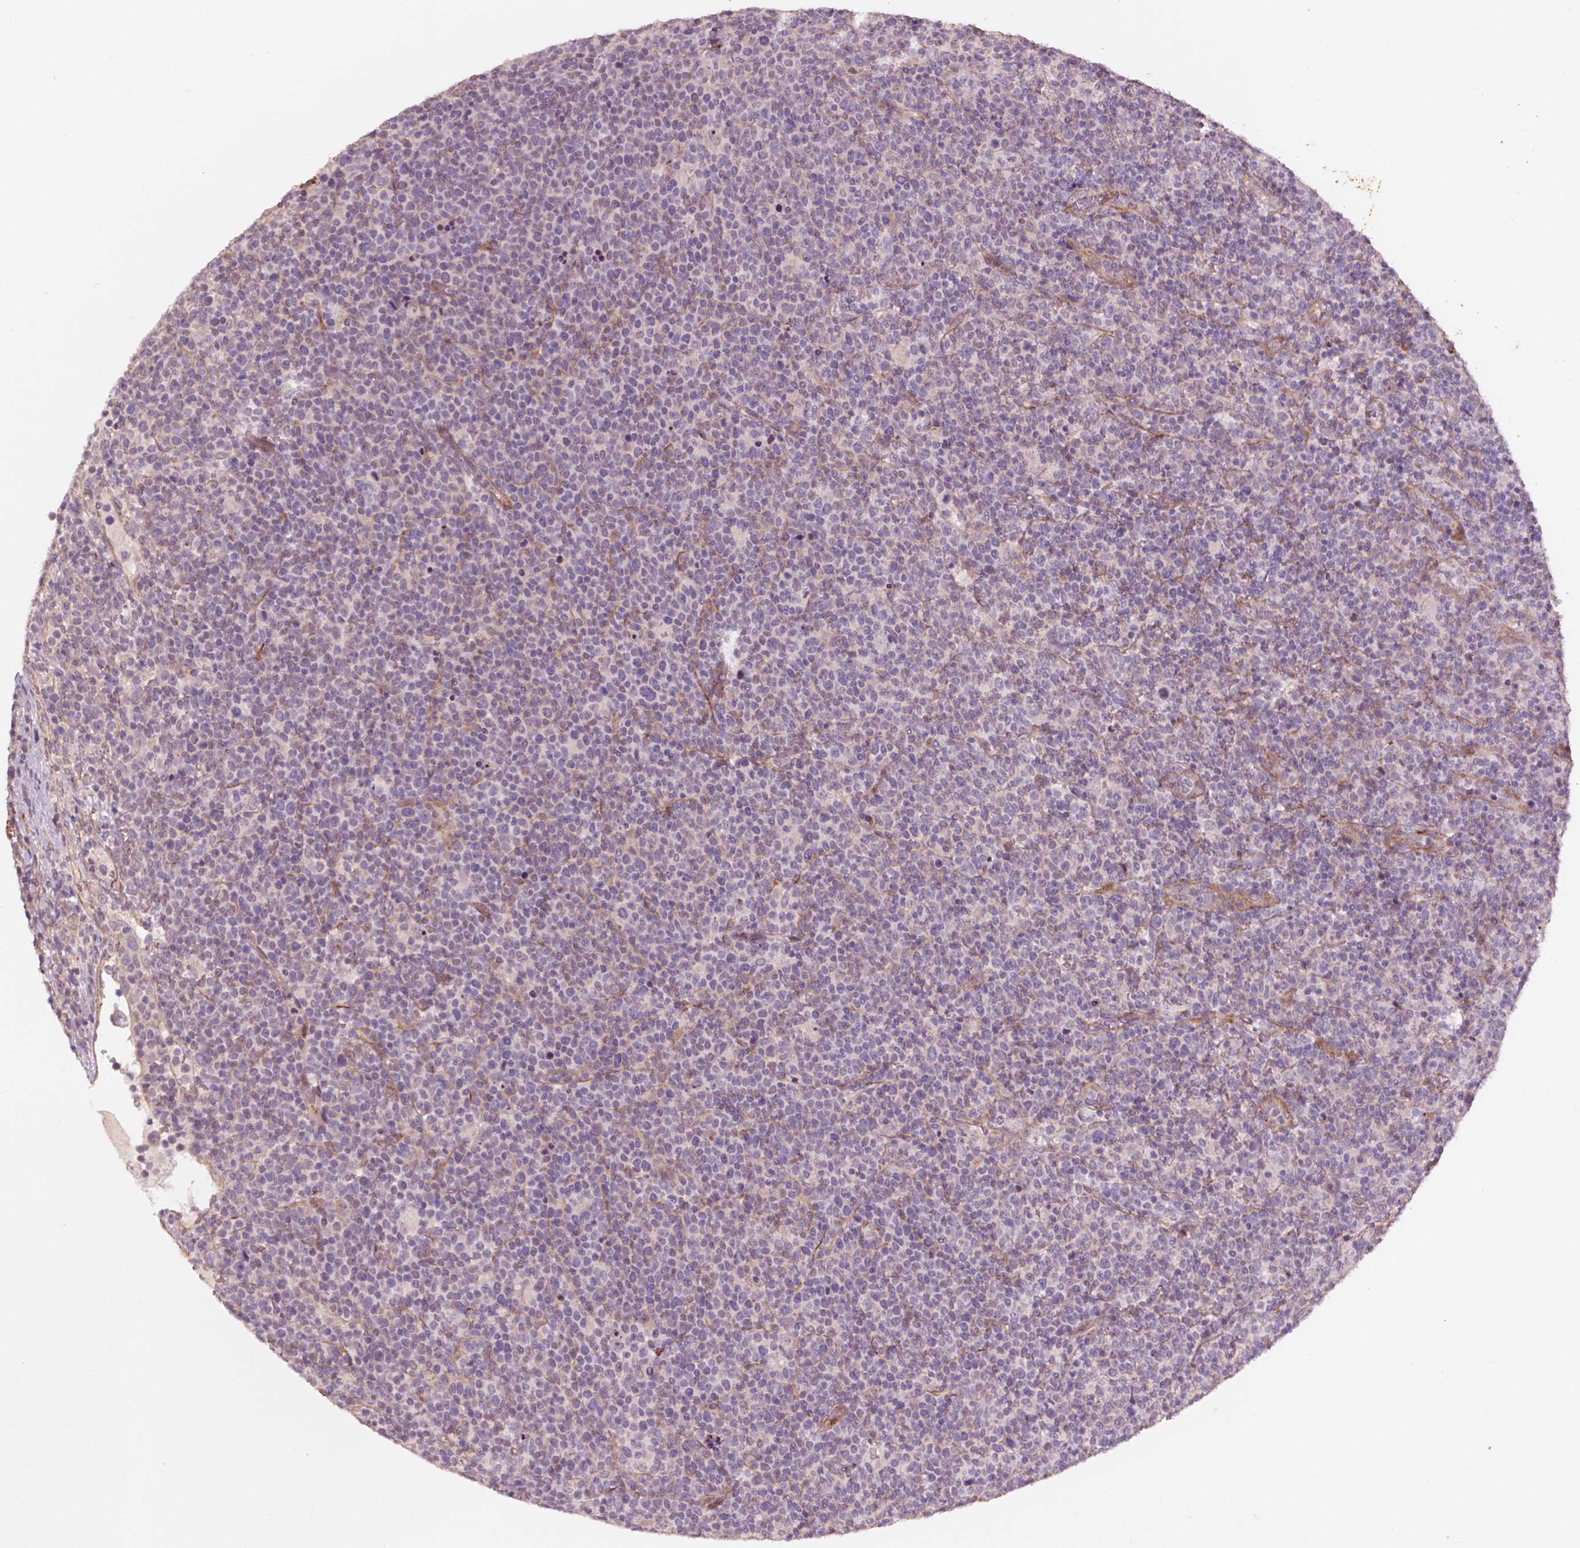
{"staining": {"intensity": "negative", "quantity": "none", "location": "none"}, "tissue": "lymphoma", "cell_type": "Tumor cells", "image_type": "cancer", "snomed": [{"axis": "morphology", "description": "Malignant lymphoma, non-Hodgkin's type, High grade"}, {"axis": "topography", "description": "Lymph node"}], "caption": "Tumor cells show no significant positivity in high-grade malignant lymphoma, non-Hodgkin's type.", "gene": "RFPL4B", "patient": {"sex": "male", "age": 61}}